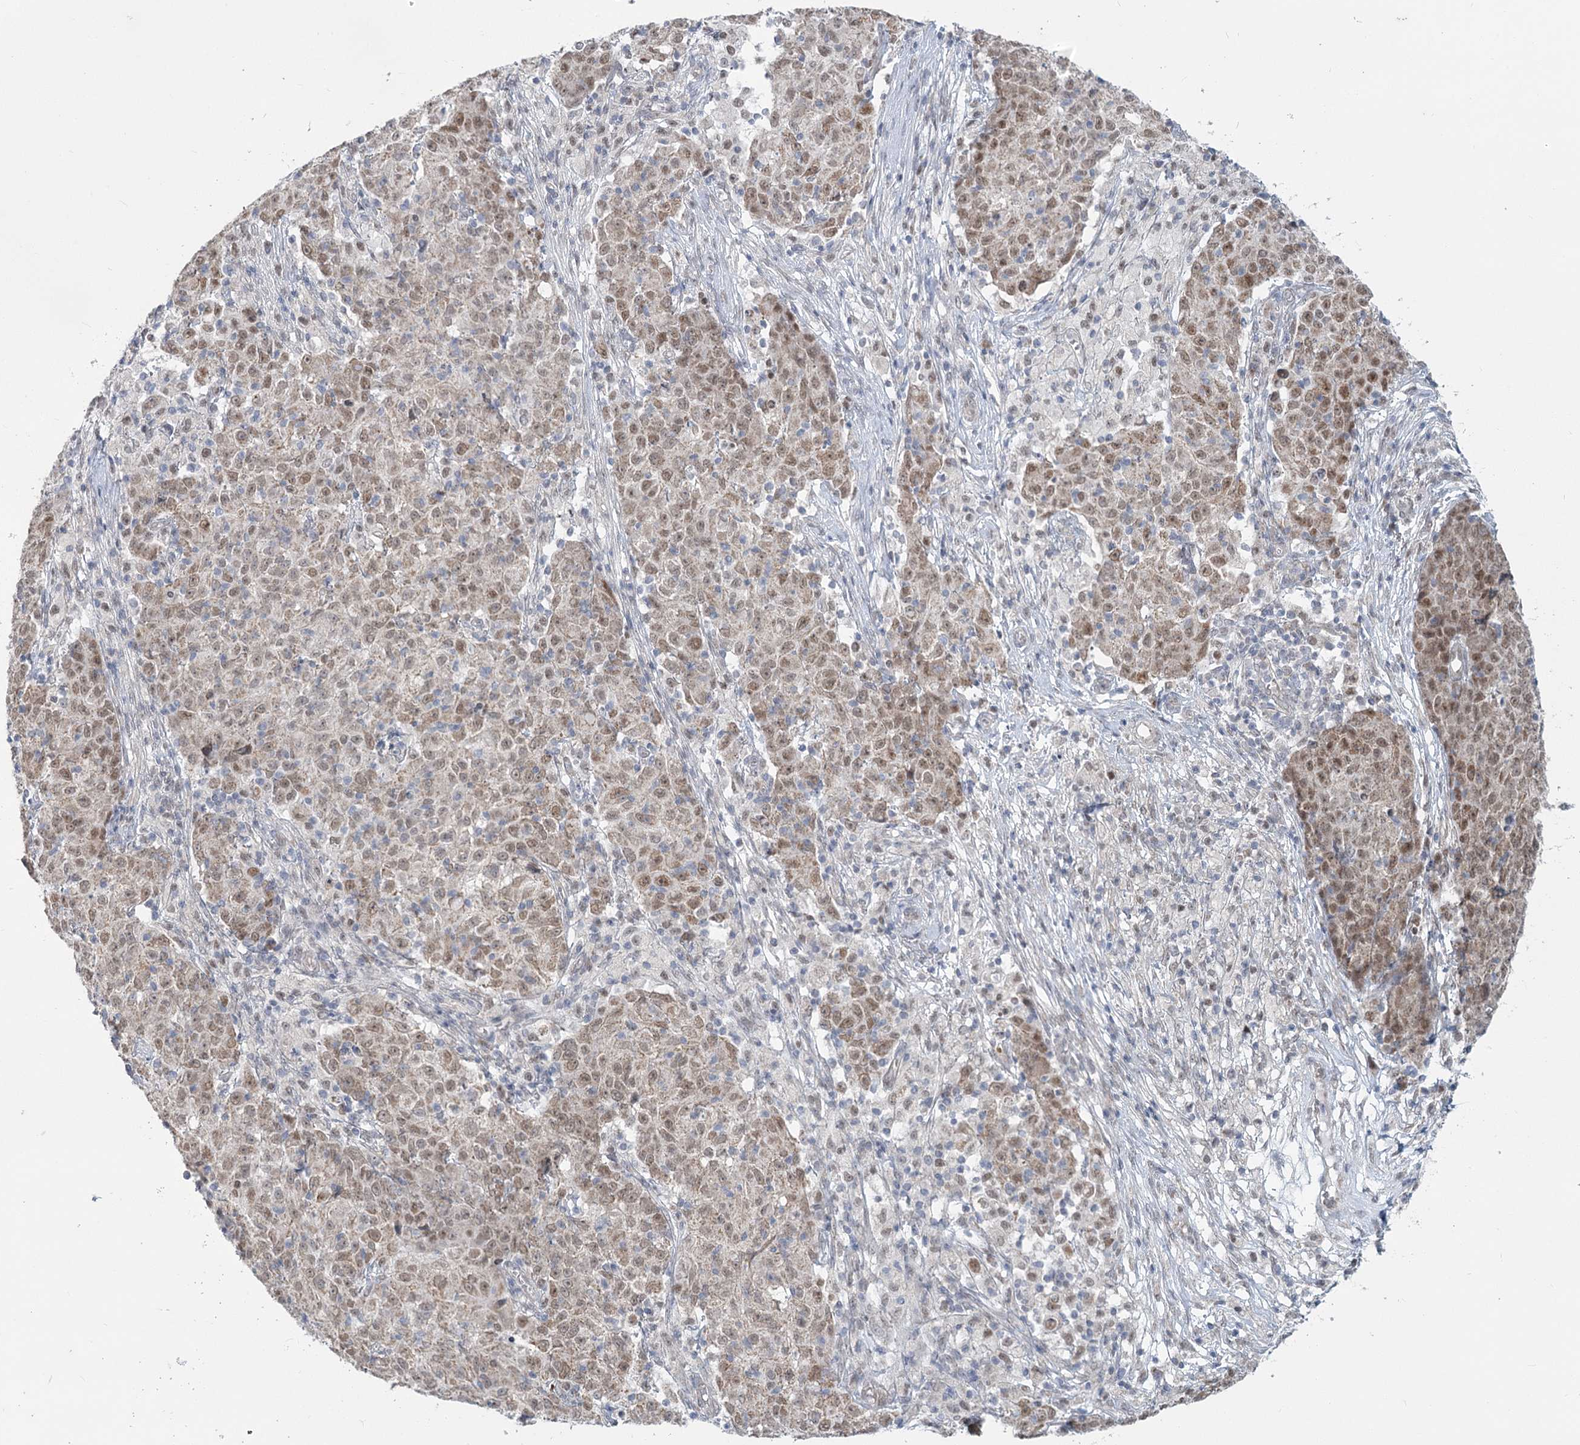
{"staining": {"intensity": "moderate", "quantity": ">75%", "location": "nuclear"}, "tissue": "ovarian cancer", "cell_type": "Tumor cells", "image_type": "cancer", "snomed": [{"axis": "morphology", "description": "Carcinoma, endometroid"}, {"axis": "topography", "description": "Ovary"}], "caption": "Ovarian cancer tissue exhibits moderate nuclear expression in approximately >75% of tumor cells Using DAB (3,3'-diaminobenzidine) (brown) and hematoxylin (blue) stains, captured at high magnification using brightfield microscopy.", "gene": "MTG1", "patient": {"sex": "female", "age": 42}}